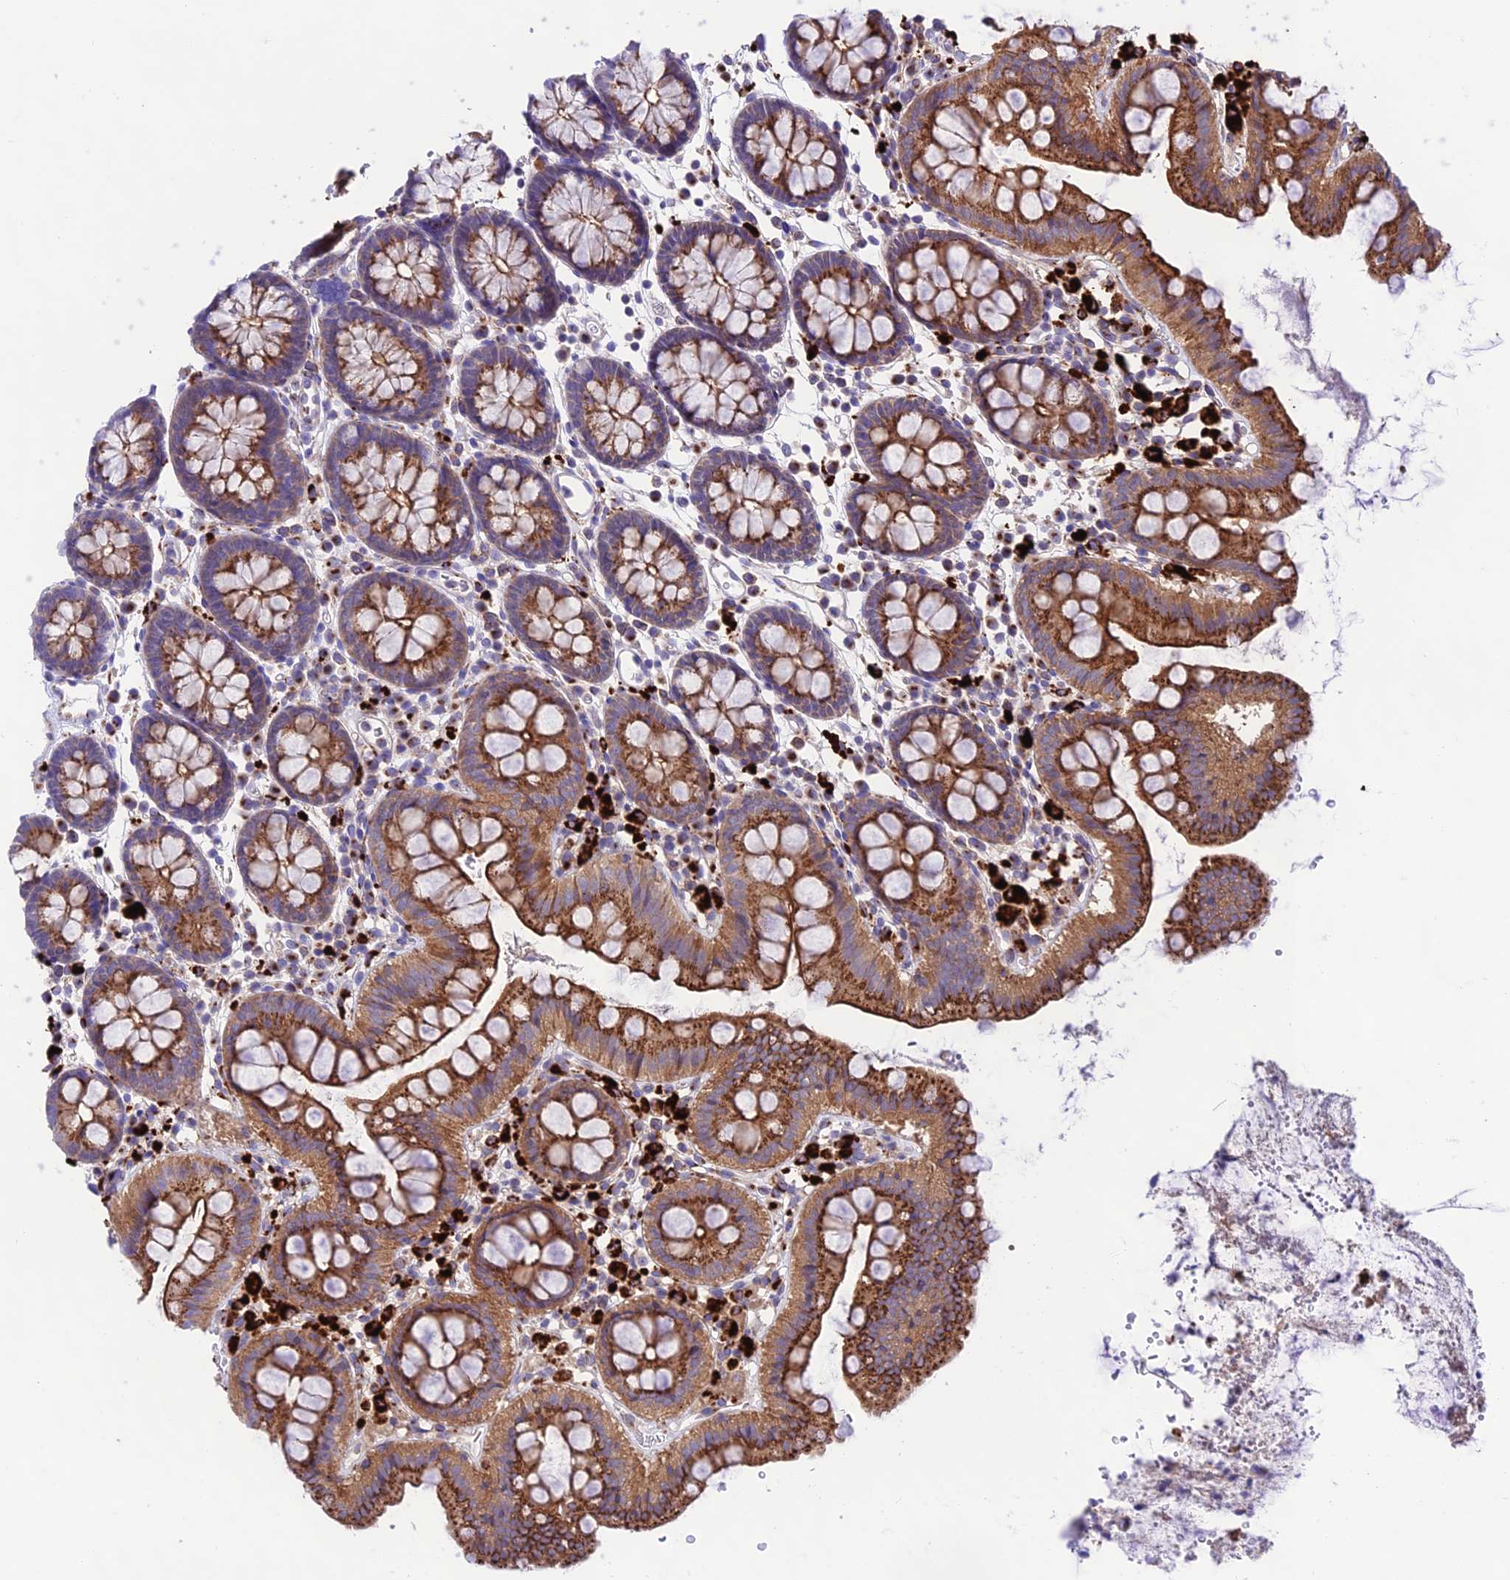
{"staining": {"intensity": "negative", "quantity": "none", "location": "none"}, "tissue": "colon", "cell_type": "Endothelial cells", "image_type": "normal", "snomed": [{"axis": "morphology", "description": "Normal tissue, NOS"}, {"axis": "topography", "description": "Colon"}], "caption": "DAB (3,3'-diaminobenzidine) immunohistochemical staining of normal human colon demonstrates no significant expression in endothelial cells.", "gene": "LACTB2", "patient": {"sex": "male", "age": 75}}